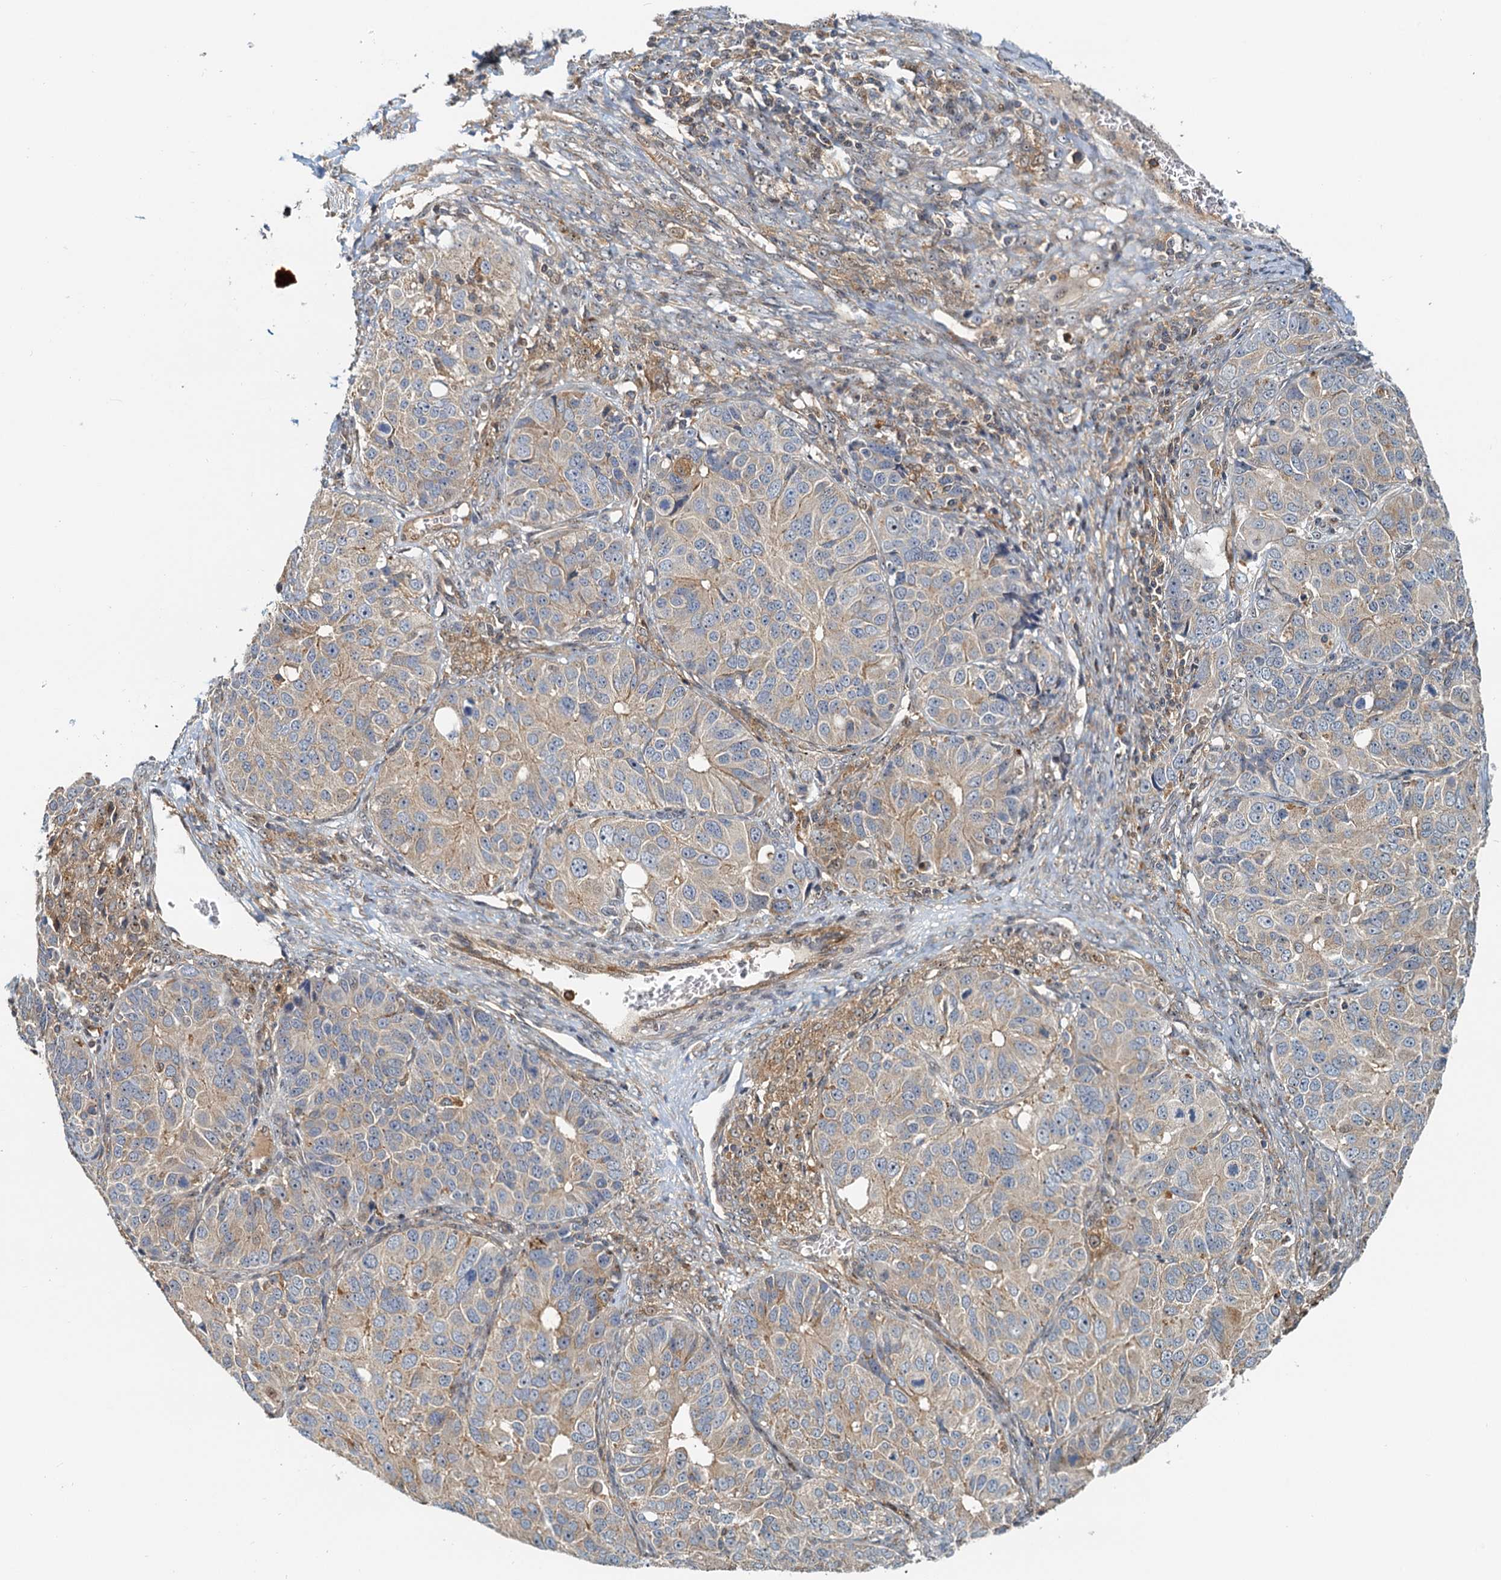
{"staining": {"intensity": "weak", "quantity": ">75%", "location": "cytoplasmic/membranous"}, "tissue": "ovarian cancer", "cell_type": "Tumor cells", "image_type": "cancer", "snomed": [{"axis": "morphology", "description": "Carcinoma, endometroid"}, {"axis": "topography", "description": "Ovary"}], "caption": "High-magnification brightfield microscopy of ovarian cancer (endometroid carcinoma) stained with DAB (brown) and counterstained with hematoxylin (blue). tumor cells exhibit weak cytoplasmic/membranous expression is appreciated in approximately>75% of cells.", "gene": "TOLLIP", "patient": {"sex": "female", "age": 51}}